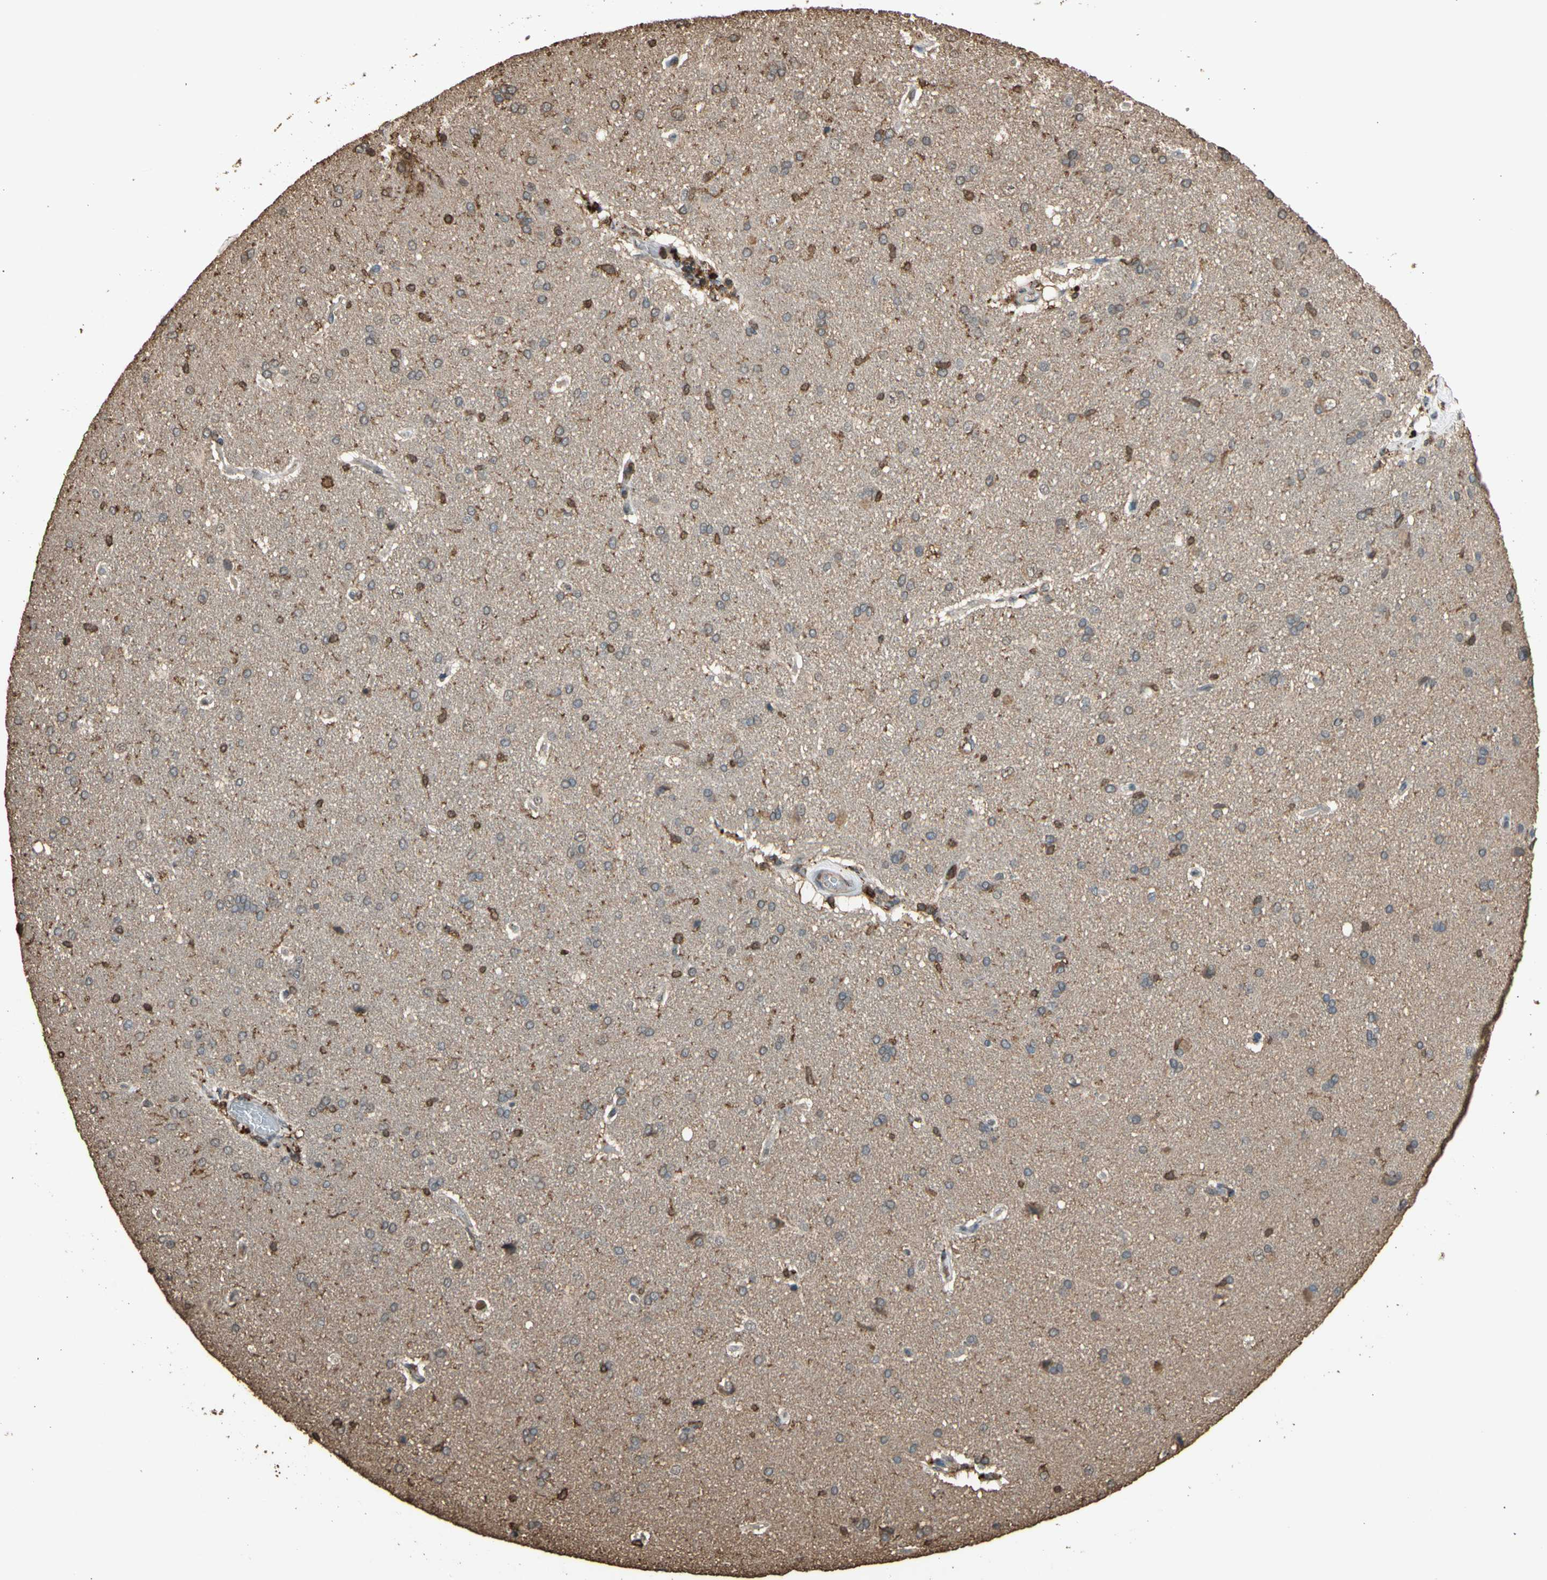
{"staining": {"intensity": "negative", "quantity": "none", "location": "none"}, "tissue": "cerebral cortex", "cell_type": "Endothelial cells", "image_type": "normal", "snomed": [{"axis": "morphology", "description": "Normal tissue, NOS"}, {"axis": "topography", "description": "Cerebral cortex"}], "caption": "Immunohistochemistry (IHC) histopathology image of normal cerebral cortex: cerebral cortex stained with DAB (3,3'-diaminobenzidine) shows no significant protein expression in endothelial cells. (DAB immunohistochemistry visualized using brightfield microscopy, high magnification).", "gene": "TNFSF13B", "patient": {"sex": "male", "age": 62}}